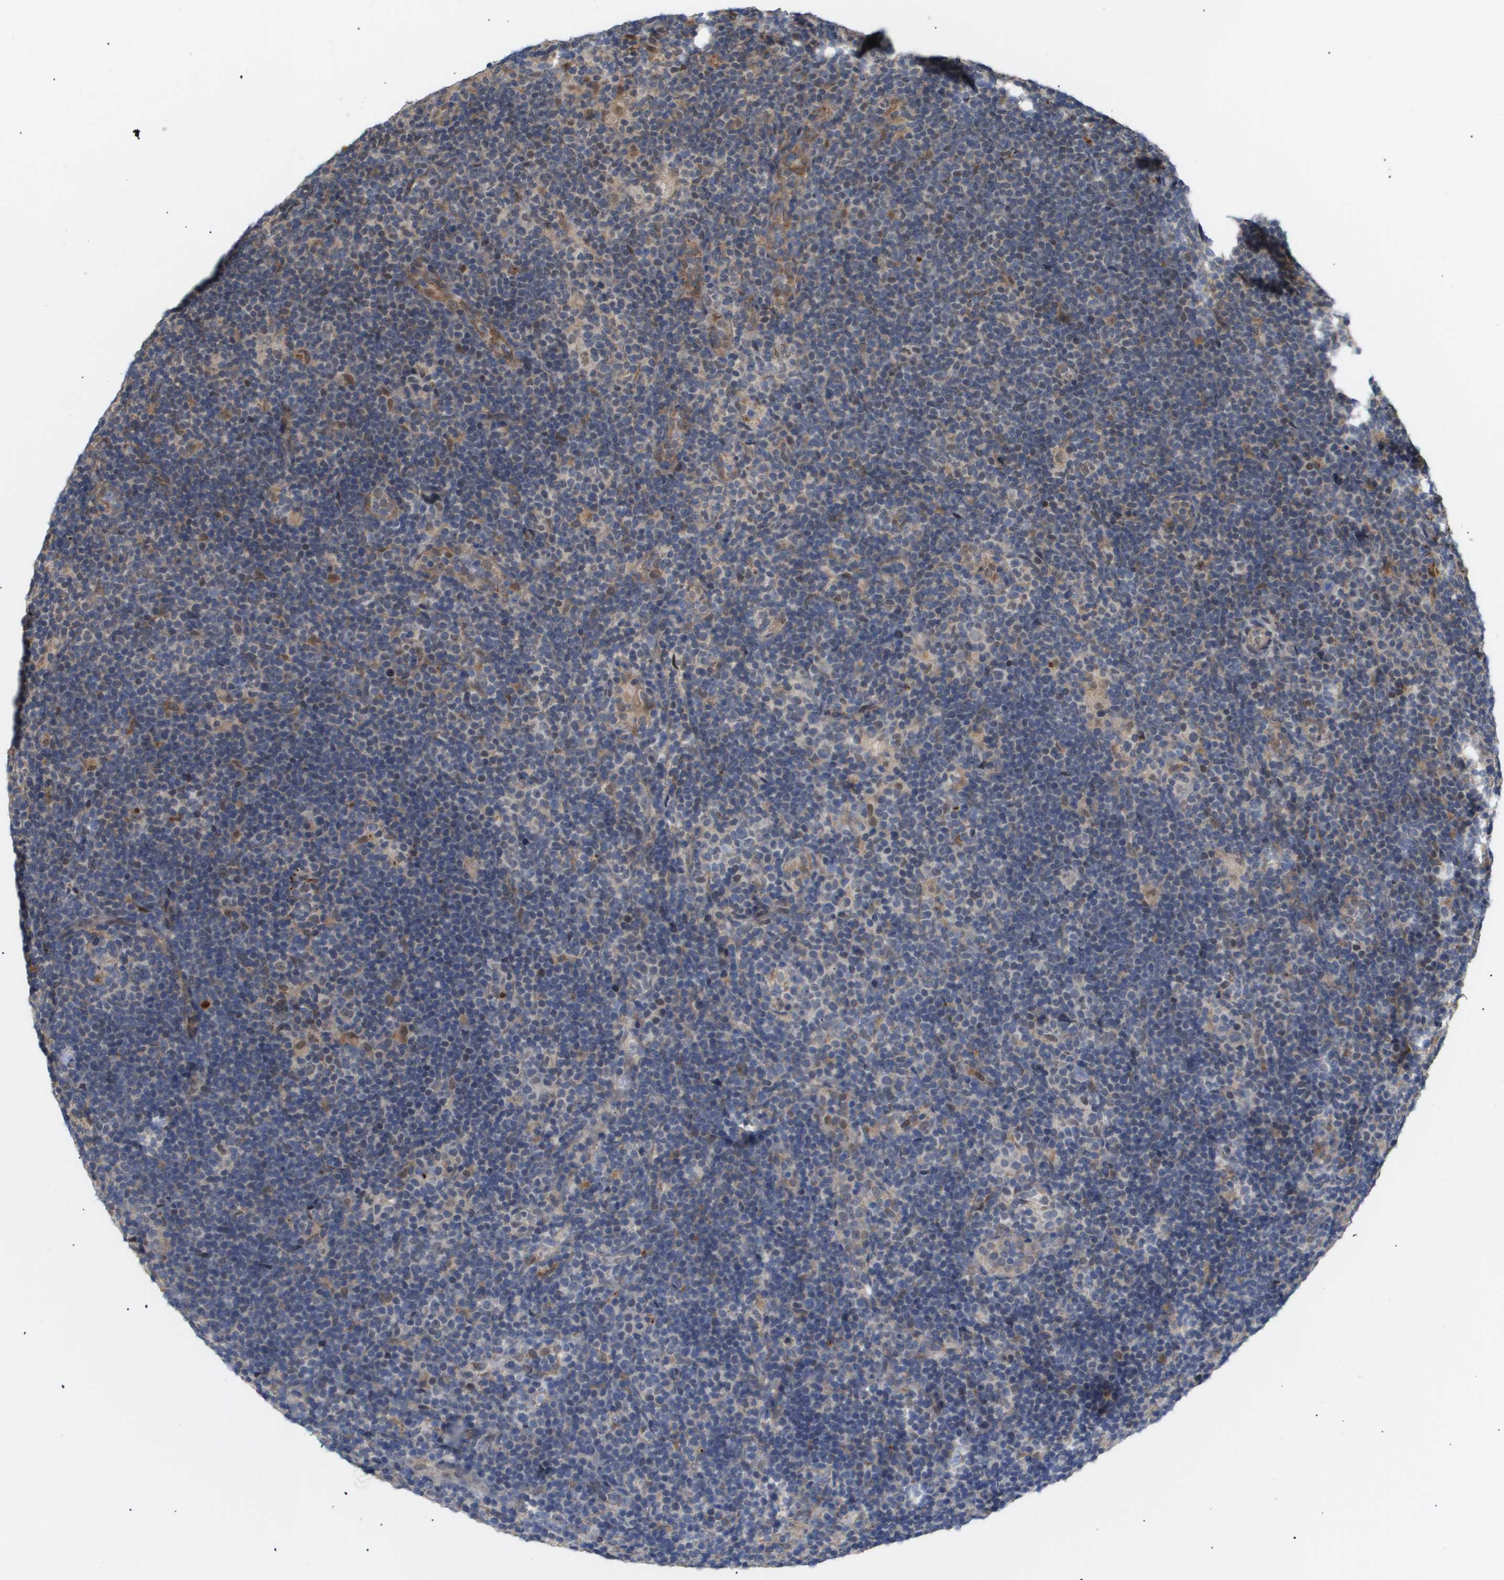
{"staining": {"intensity": "negative", "quantity": "none", "location": "none"}, "tissue": "lymphoma", "cell_type": "Tumor cells", "image_type": "cancer", "snomed": [{"axis": "morphology", "description": "Hodgkin's disease, NOS"}, {"axis": "topography", "description": "Lymph node"}], "caption": "High magnification brightfield microscopy of Hodgkin's disease stained with DAB (3,3'-diaminobenzidine) (brown) and counterstained with hematoxylin (blue): tumor cells show no significant staining.", "gene": "PDGFB", "patient": {"sex": "female", "age": 57}}